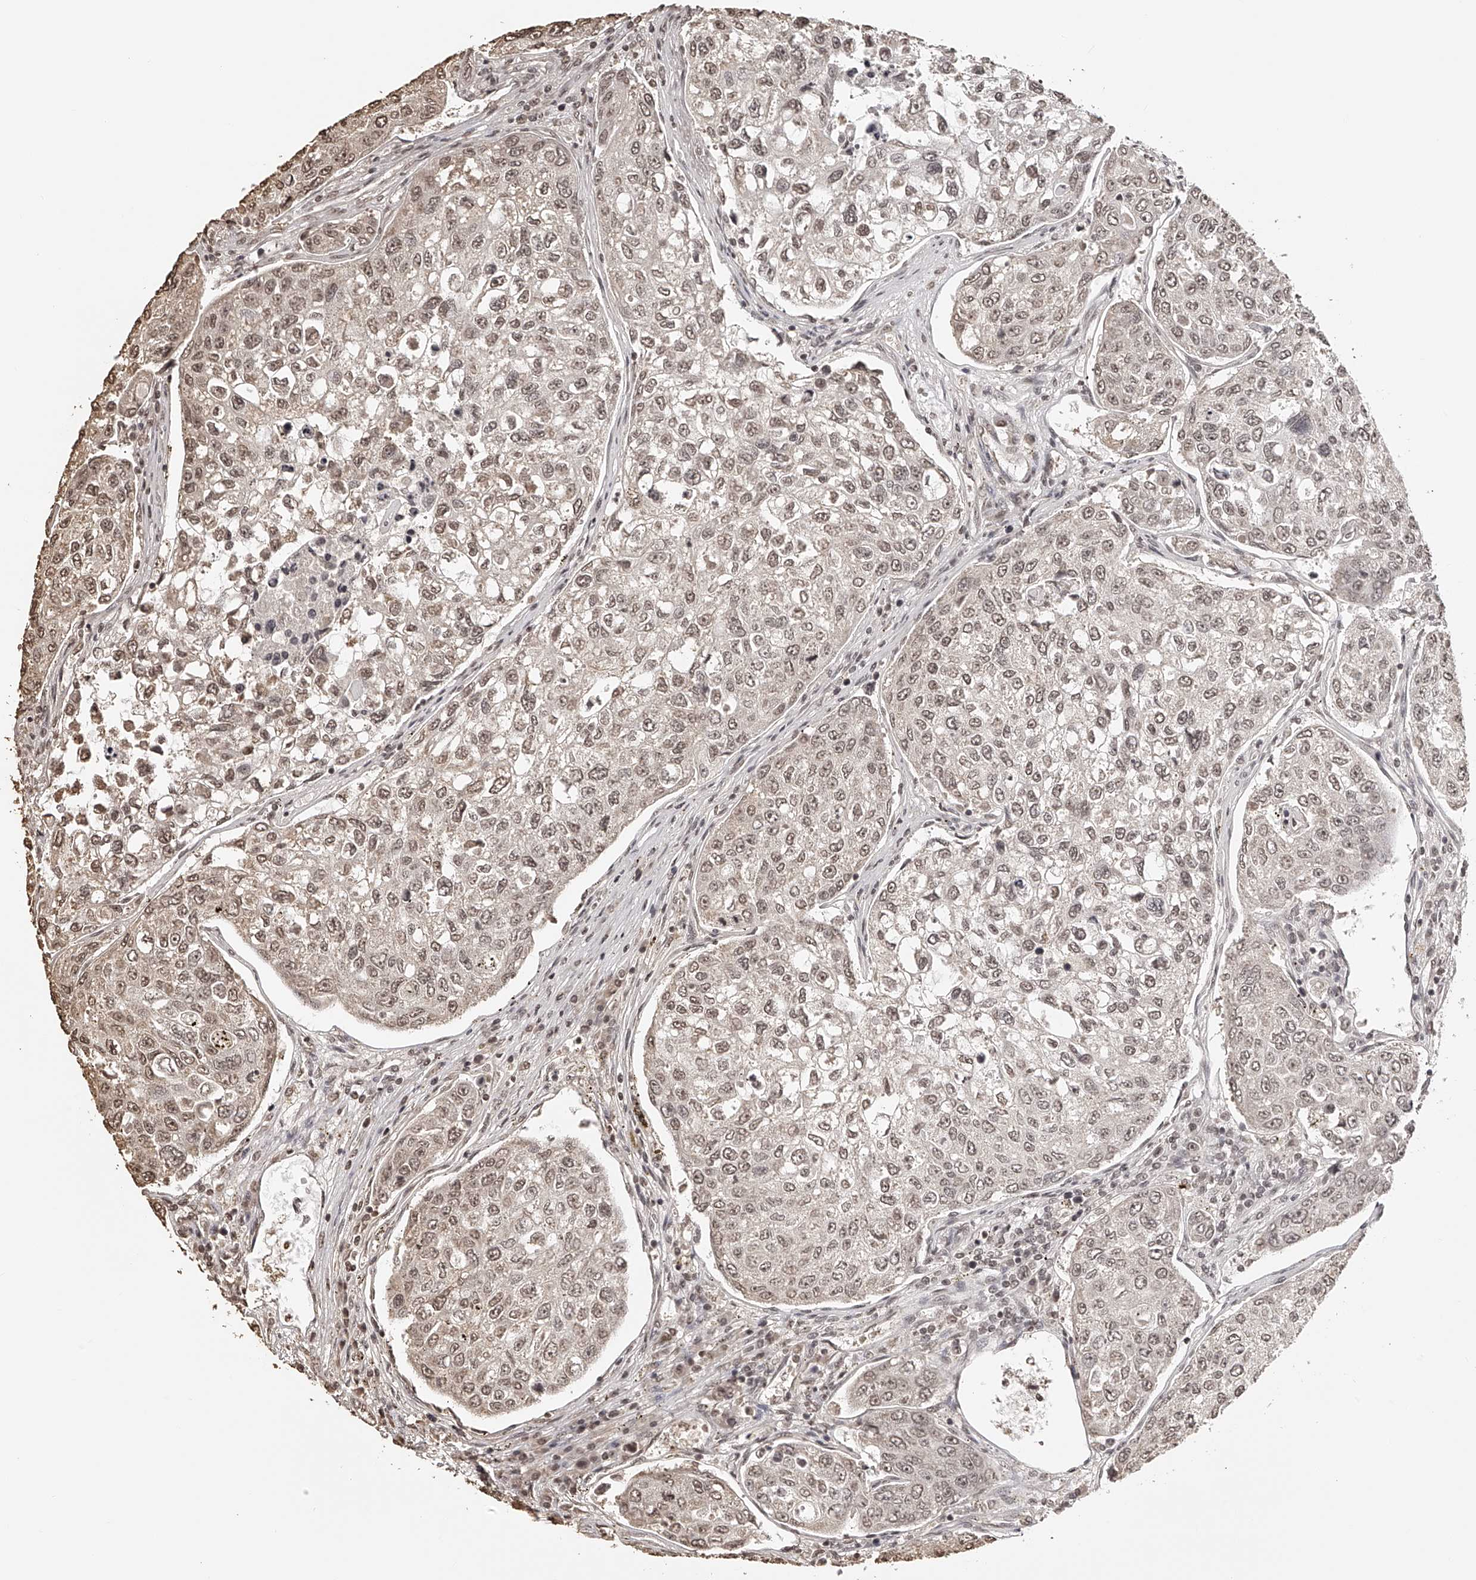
{"staining": {"intensity": "weak", "quantity": ">75%", "location": "nuclear"}, "tissue": "urothelial cancer", "cell_type": "Tumor cells", "image_type": "cancer", "snomed": [{"axis": "morphology", "description": "Urothelial carcinoma, High grade"}, {"axis": "topography", "description": "Lymph node"}, {"axis": "topography", "description": "Urinary bladder"}], "caption": "A photomicrograph showing weak nuclear positivity in about >75% of tumor cells in urothelial cancer, as visualized by brown immunohistochemical staining.", "gene": "ZNF503", "patient": {"sex": "male", "age": 51}}